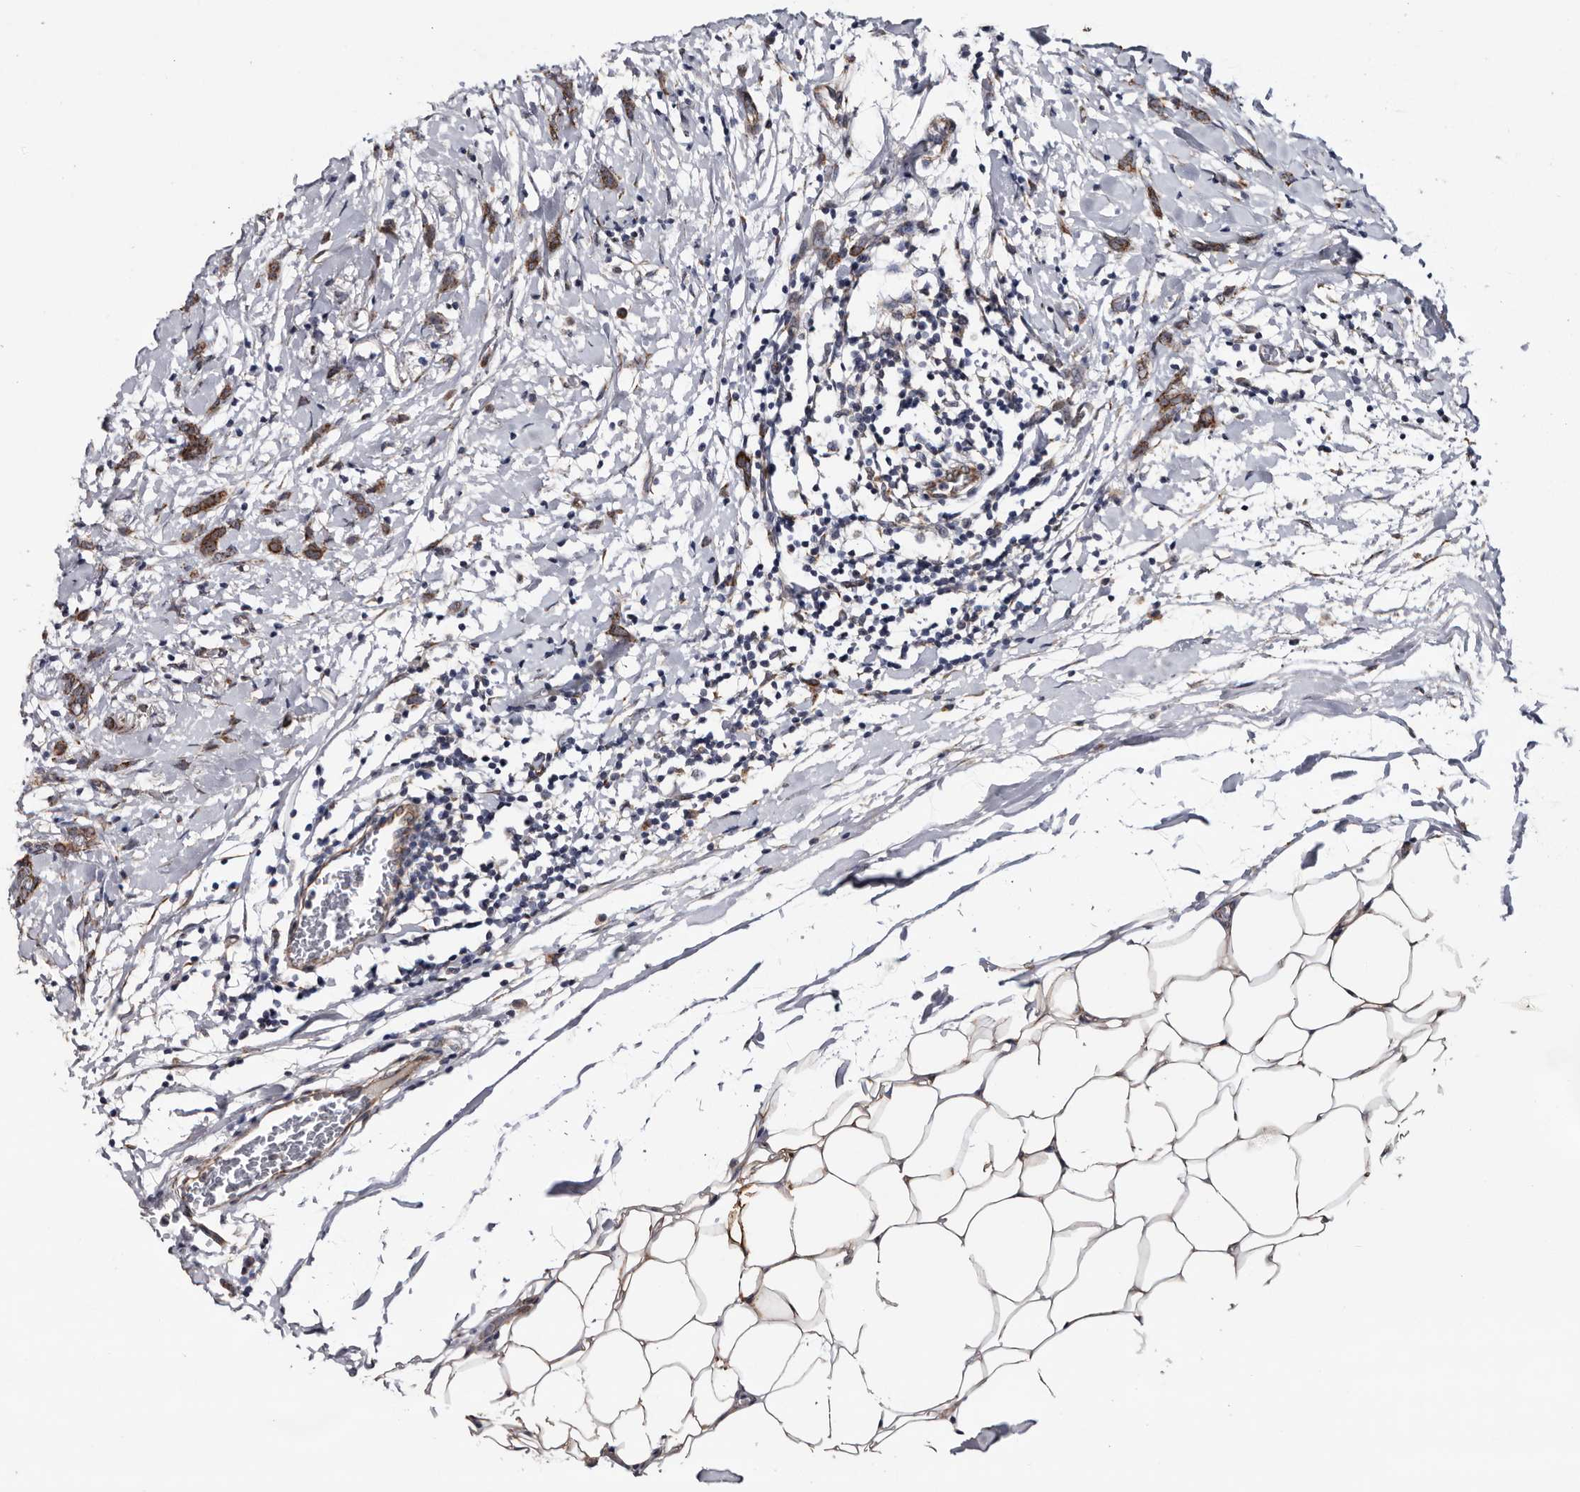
{"staining": {"intensity": "moderate", "quantity": ">75%", "location": "cytoplasmic/membranous"}, "tissue": "breast cancer", "cell_type": "Tumor cells", "image_type": "cancer", "snomed": [{"axis": "morphology", "description": "Lobular carcinoma, in situ"}, {"axis": "morphology", "description": "Lobular carcinoma"}, {"axis": "topography", "description": "Breast"}], "caption": "This histopathology image demonstrates IHC staining of breast lobular carcinoma in situ, with medium moderate cytoplasmic/membranous expression in about >75% of tumor cells.", "gene": "ARMCX2", "patient": {"sex": "female", "age": 41}}